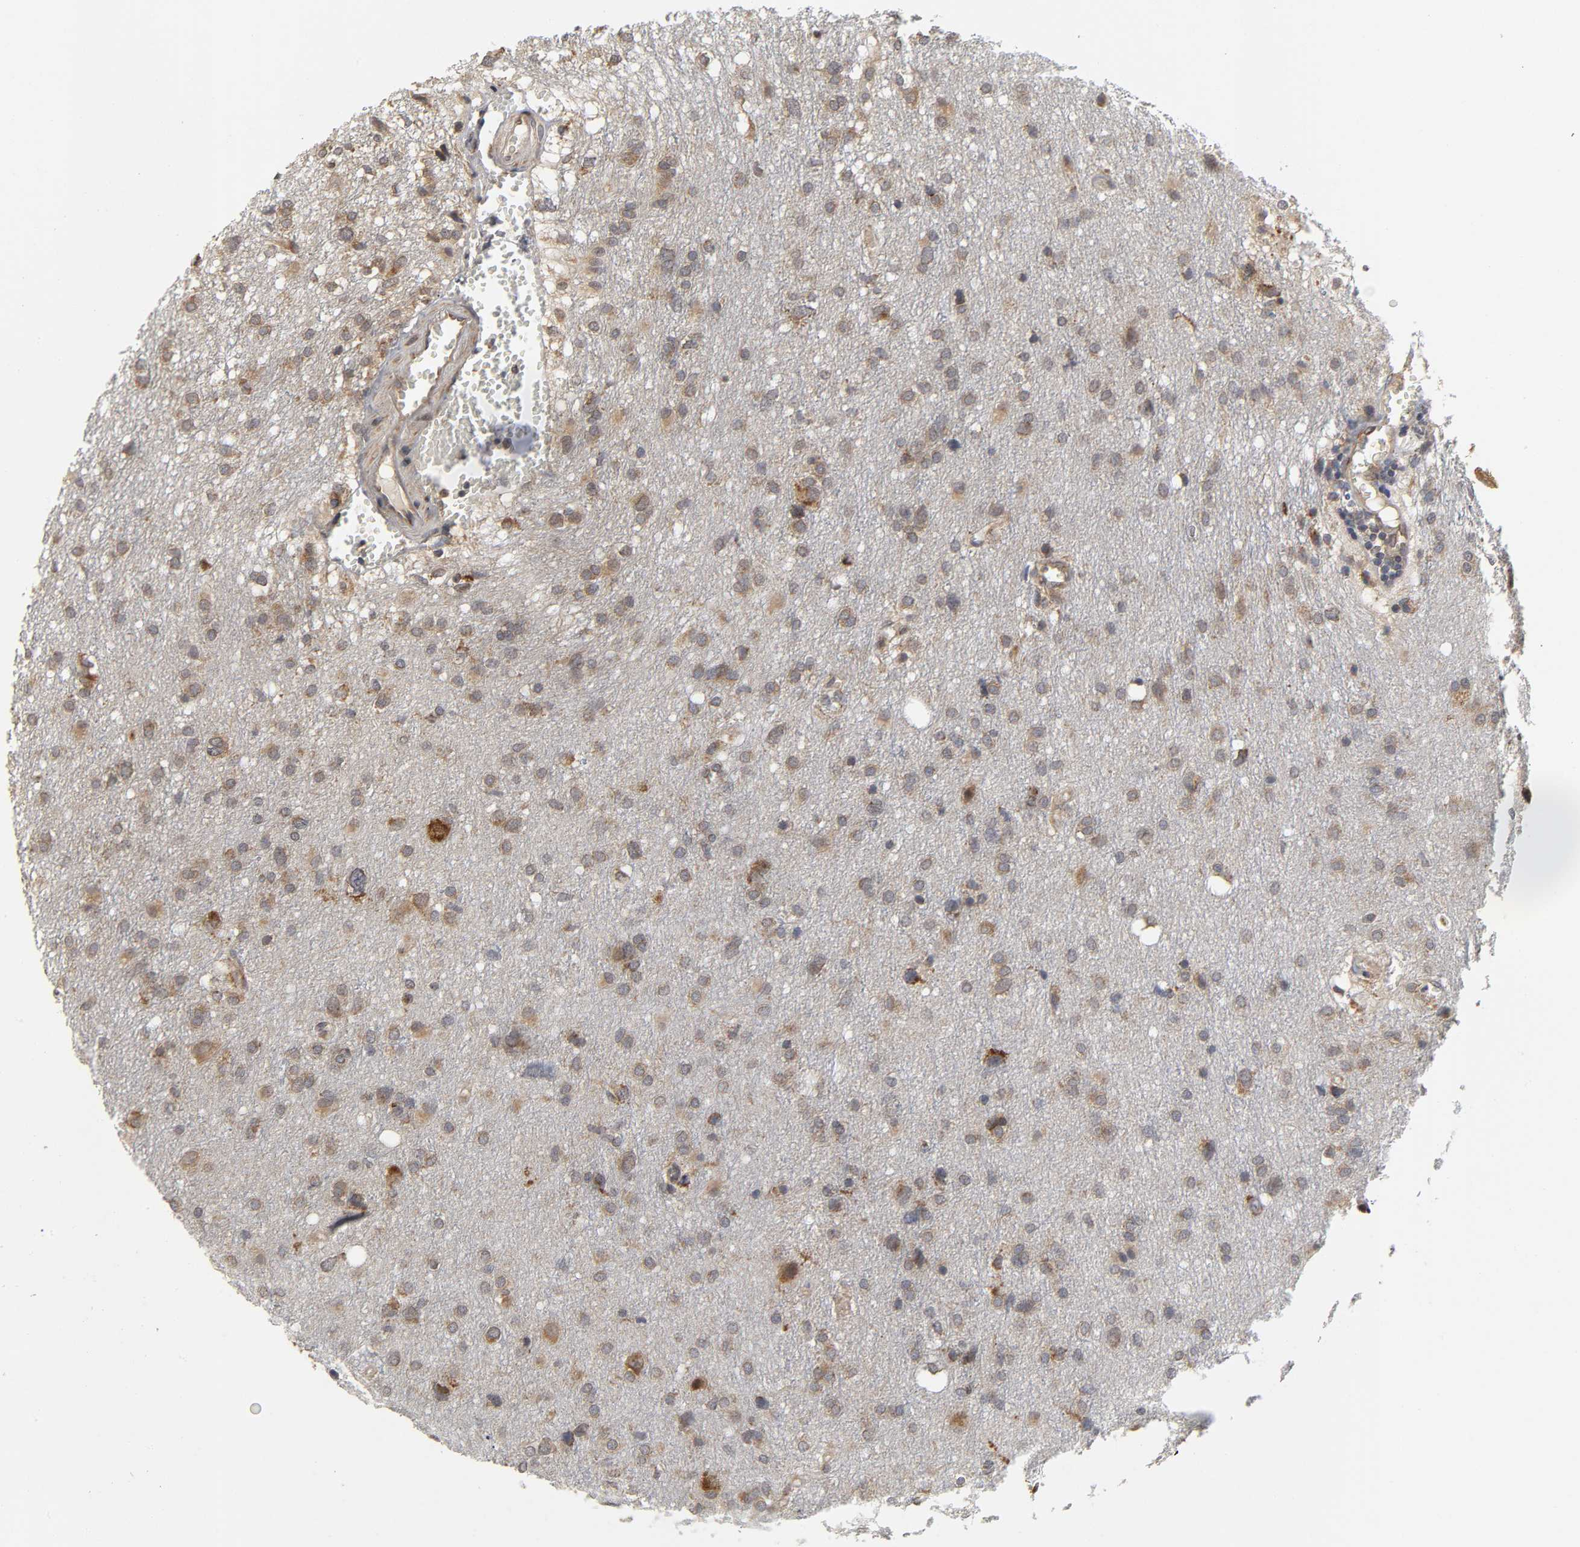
{"staining": {"intensity": "moderate", "quantity": ">75%", "location": "cytoplasmic/membranous"}, "tissue": "glioma", "cell_type": "Tumor cells", "image_type": "cancer", "snomed": [{"axis": "morphology", "description": "Glioma, malignant, High grade"}, {"axis": "topography", "description": "Brain"}], "caption": "Malignant glioma (high-grade) tissue shows moderate cytoplasmic/membranous staining in approximately >75% of tumor cells, visualized by immunohistochemistry.", "gene": "SLC30A9", "patient": {"sex": "female", "age": 59}}